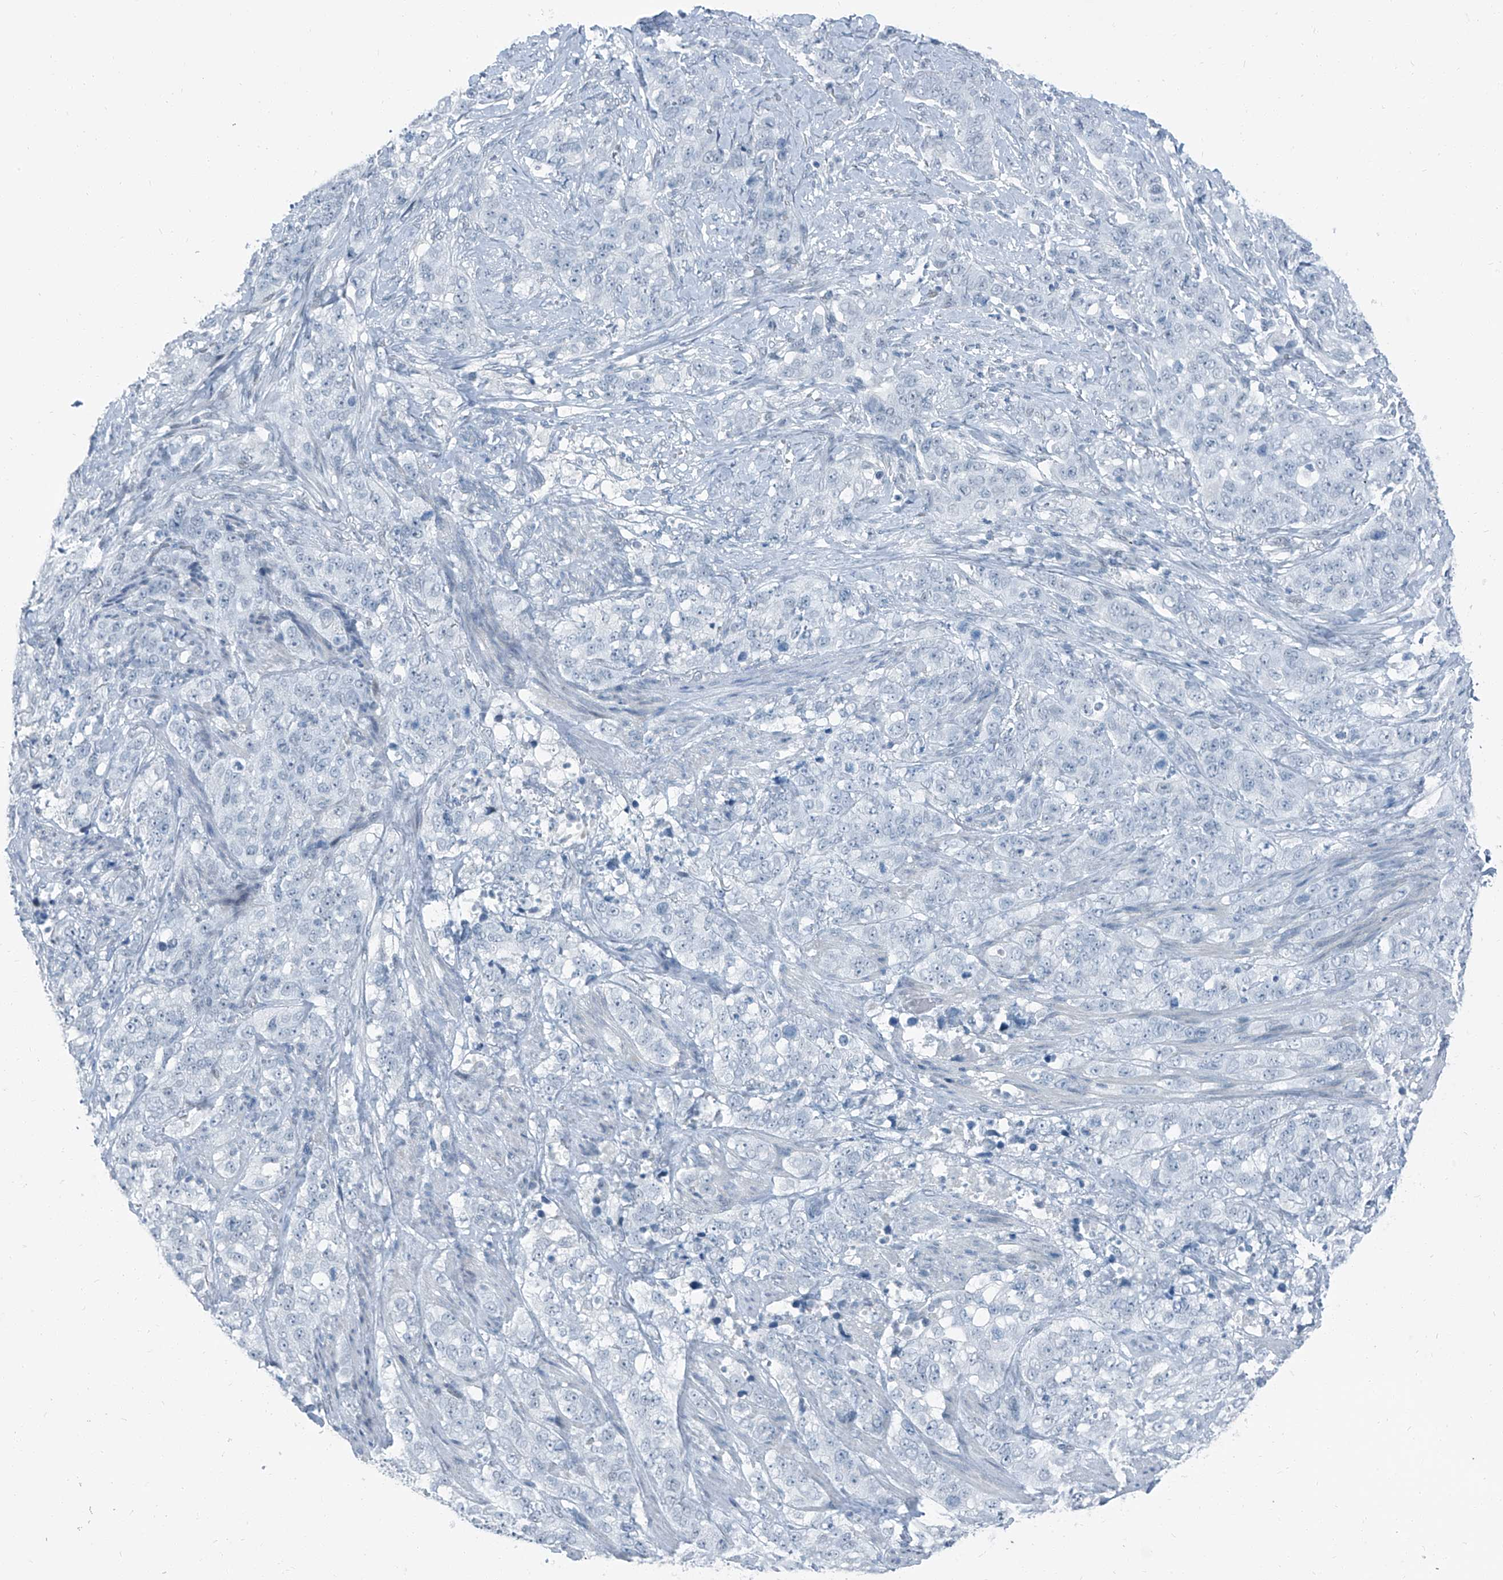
{"staining": {"intensity": "negative", "quantity": "none", "location": "none"}, "tissue": "stomach cancer", "cell_type": "Tumor cells", "image_type": "cancer", "snomed": [{"axis": "morphology", "description": "Adenocarcinoma, NOS"}, {"axis": "topography", "description": "Stomach"}], "caption": "A histopathology image of human adenocarcinoma (stomach) is negative for staining in tumor cells.", "gene": "RGN", "patient": {"sex": "male", "age": 48}}